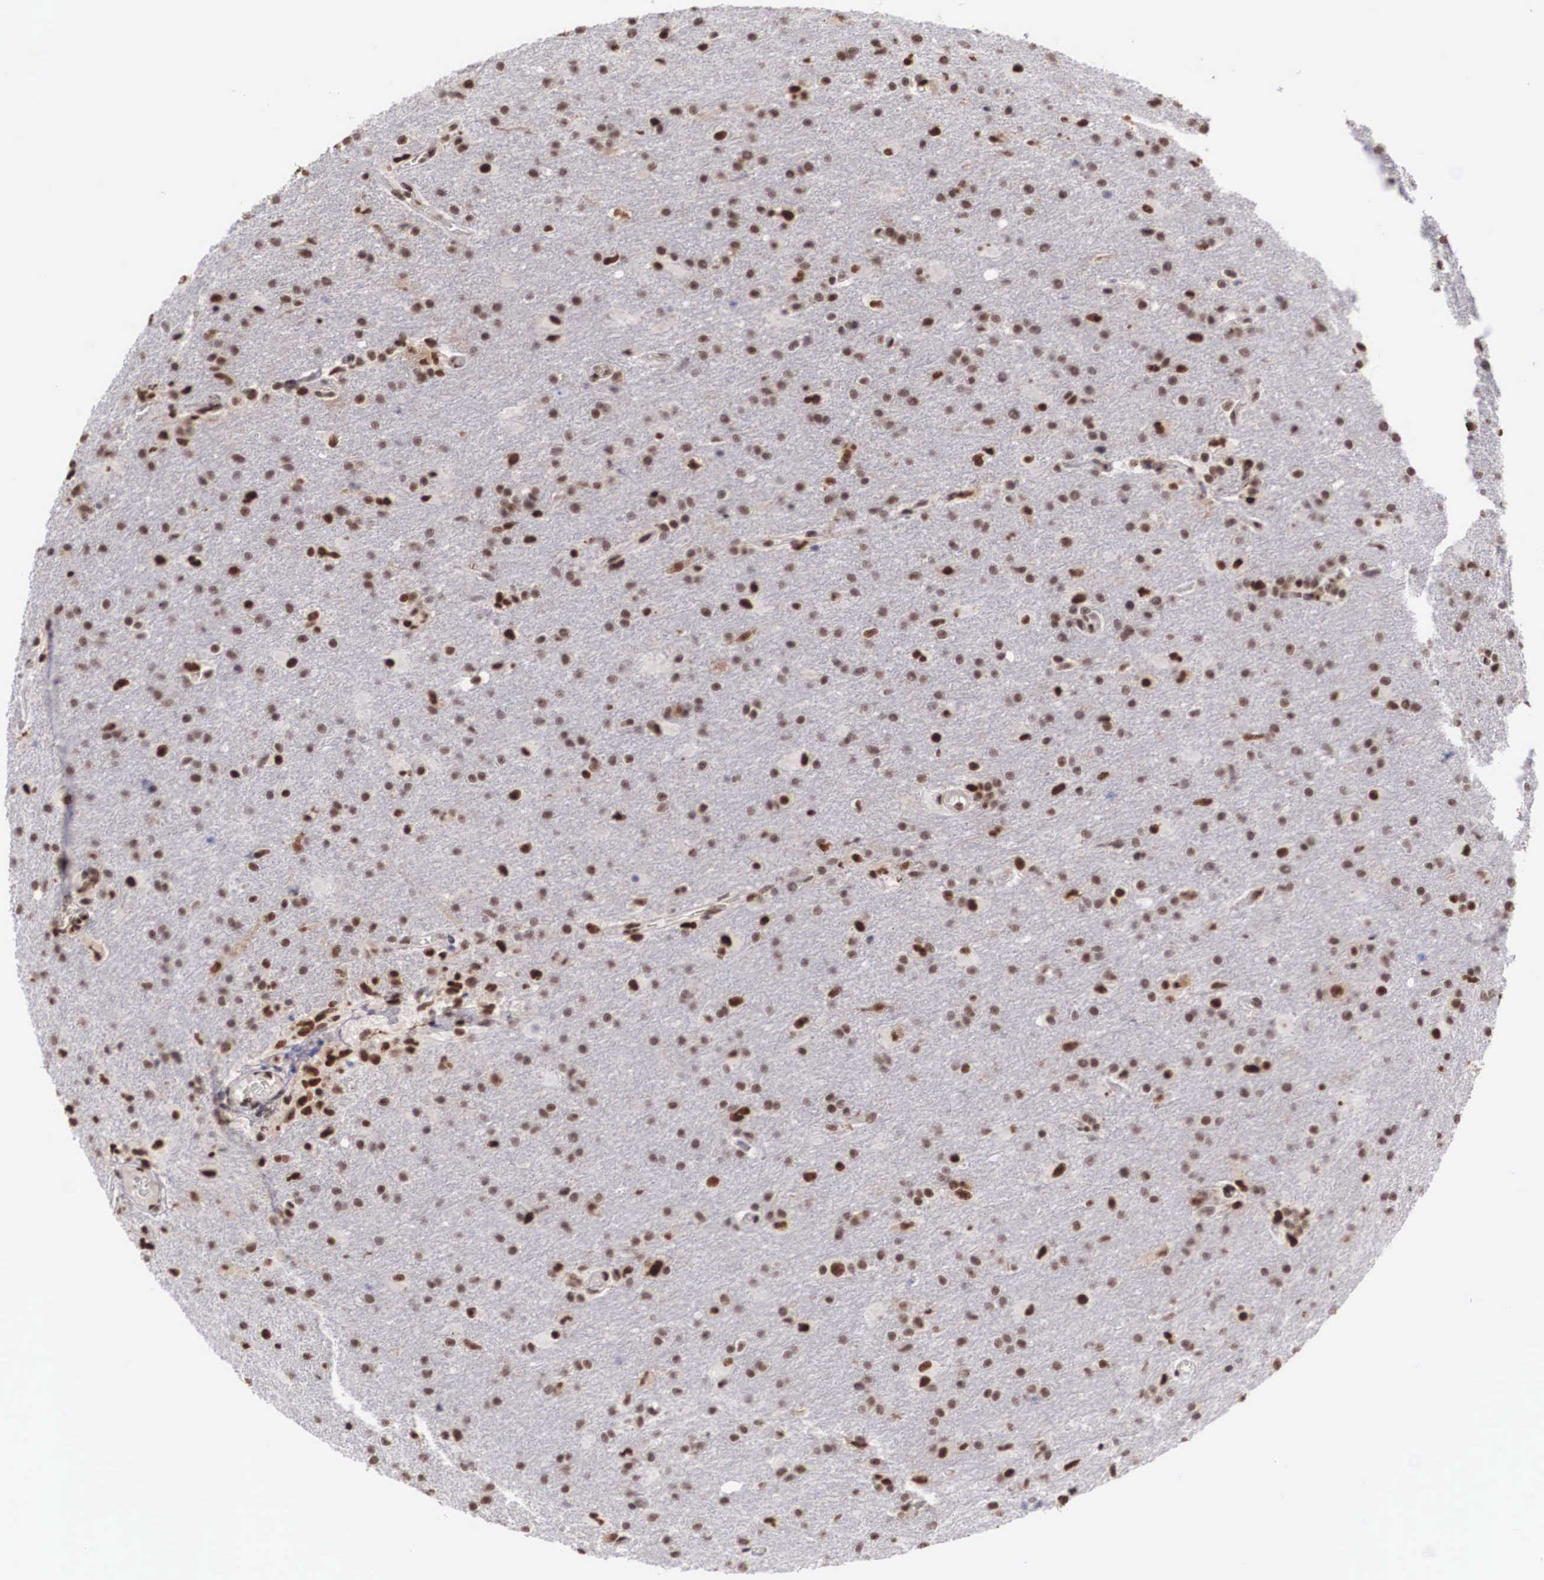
{"staining": {"intensity": "moderate", "quantity": "25%-75%", "location": "nuclear"}, "tissue": "glioma", "cell_type": "Tumor cells", "image_type": "cancer", "snomed": [{"axis": "morphology", "description": "Glioma, malignant, High grade"}, {"axis": "topography", "description": "Brain"}], "caption": "Protein staining demonstrates moderate nuclear staining in approximately 25%-75% of tumor cells in glioma.", "gene": "HTATSF1", "patient": {"sex": "male", "age": 68}}